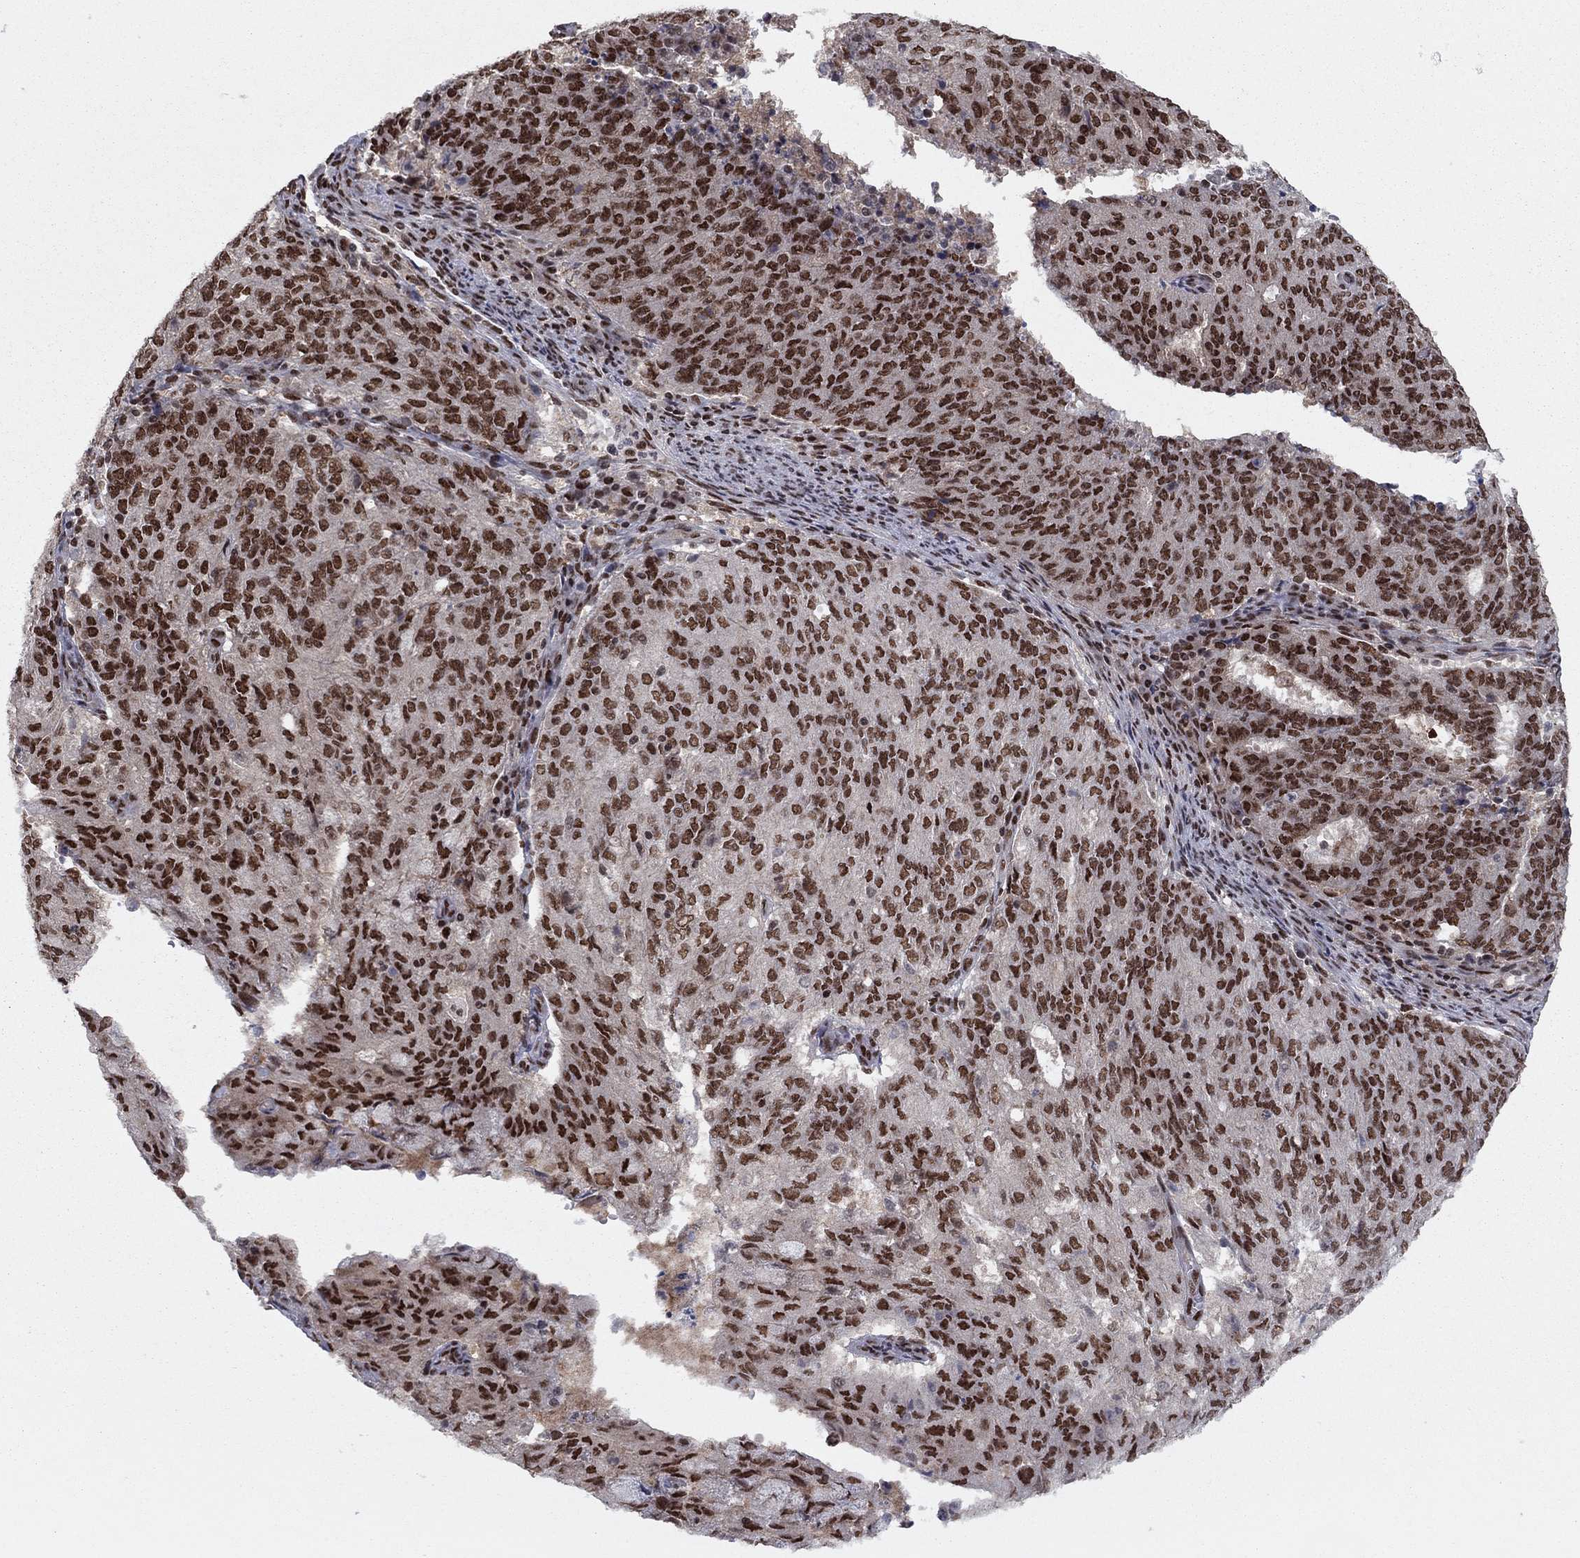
{"staining": {"intensity": "strong", "quantity": ">75%", "location": "nuclear"}, "tissue": "endometrial cancer", "cell_type": "Tumor cells", "image_type": "cancer", "snomed": [{"axis": "morphology", "description": "Adenocarcinoma, NOS"}, {"axis": "topography", "description": "Endometrium"}], "caption": "High-power microscopy captured an immunohistochemistry (IHC) image of endometrial cancer, revealing strong nuclear staining in approximately >75% of tumor cells.", "gene": "USP54", "patient": {"sex": "female", "age": 82}}